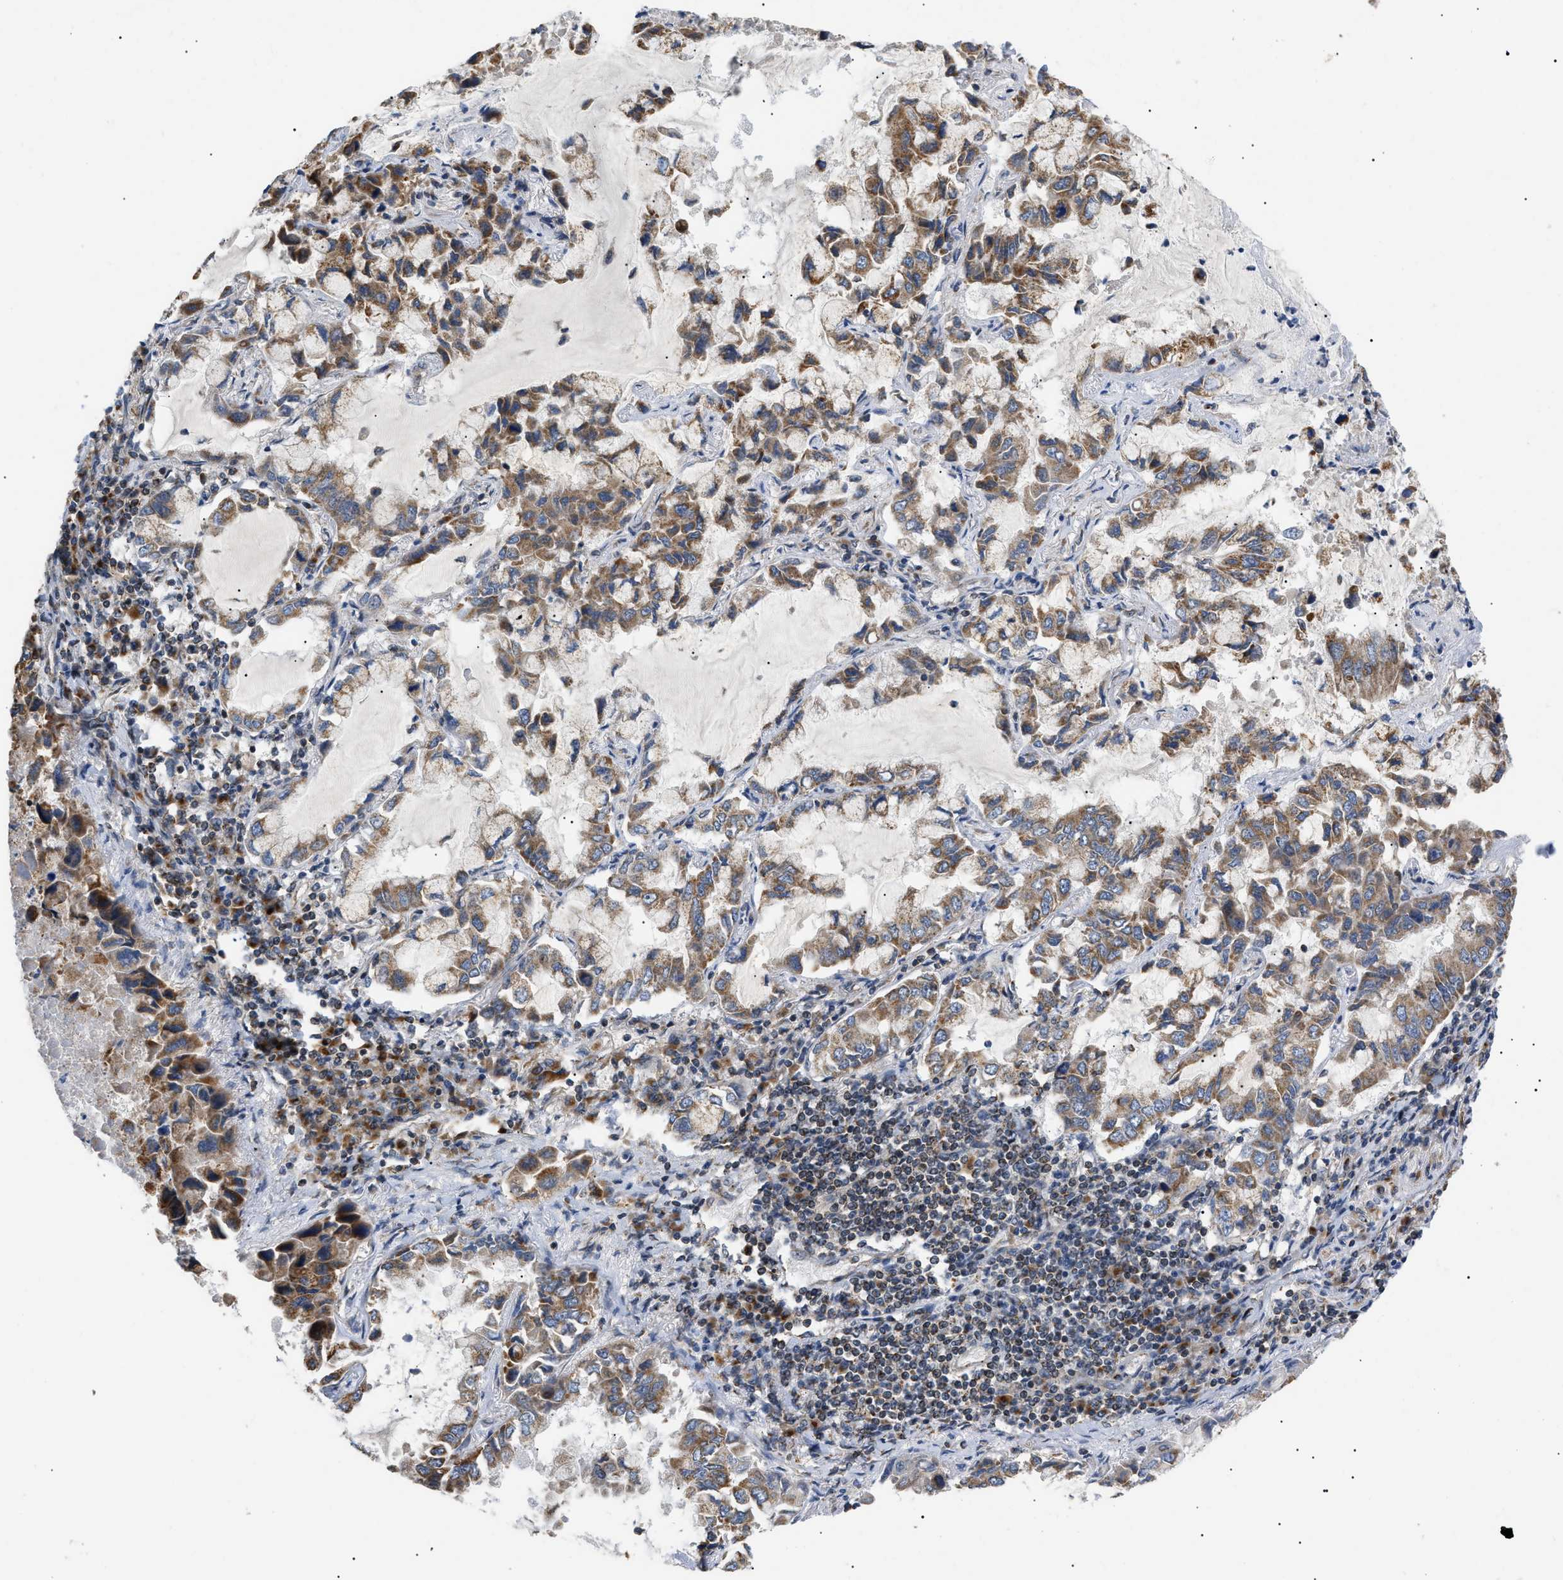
{"staining": {"intensity": "moderate", "quantity": ">75%", "location": "cytoplasmic/membranous"}, "tissue": "lung cancer", "cell_type": "Tumor cells", "image_type": "cancer", "snomed": [{"axis": "morphology", "description": "Adenocarcinoma, NOS"}, {"axis": "topography", "description": "Lung"}], "caption": "Lung cancer stained for a protein (brown) exhibits moderate cytoplasmic/membranous positive positivity in about >75% of tumor cells.", "gene": "ZBTB11", "patient": {"sex": "male", "age": 64}}